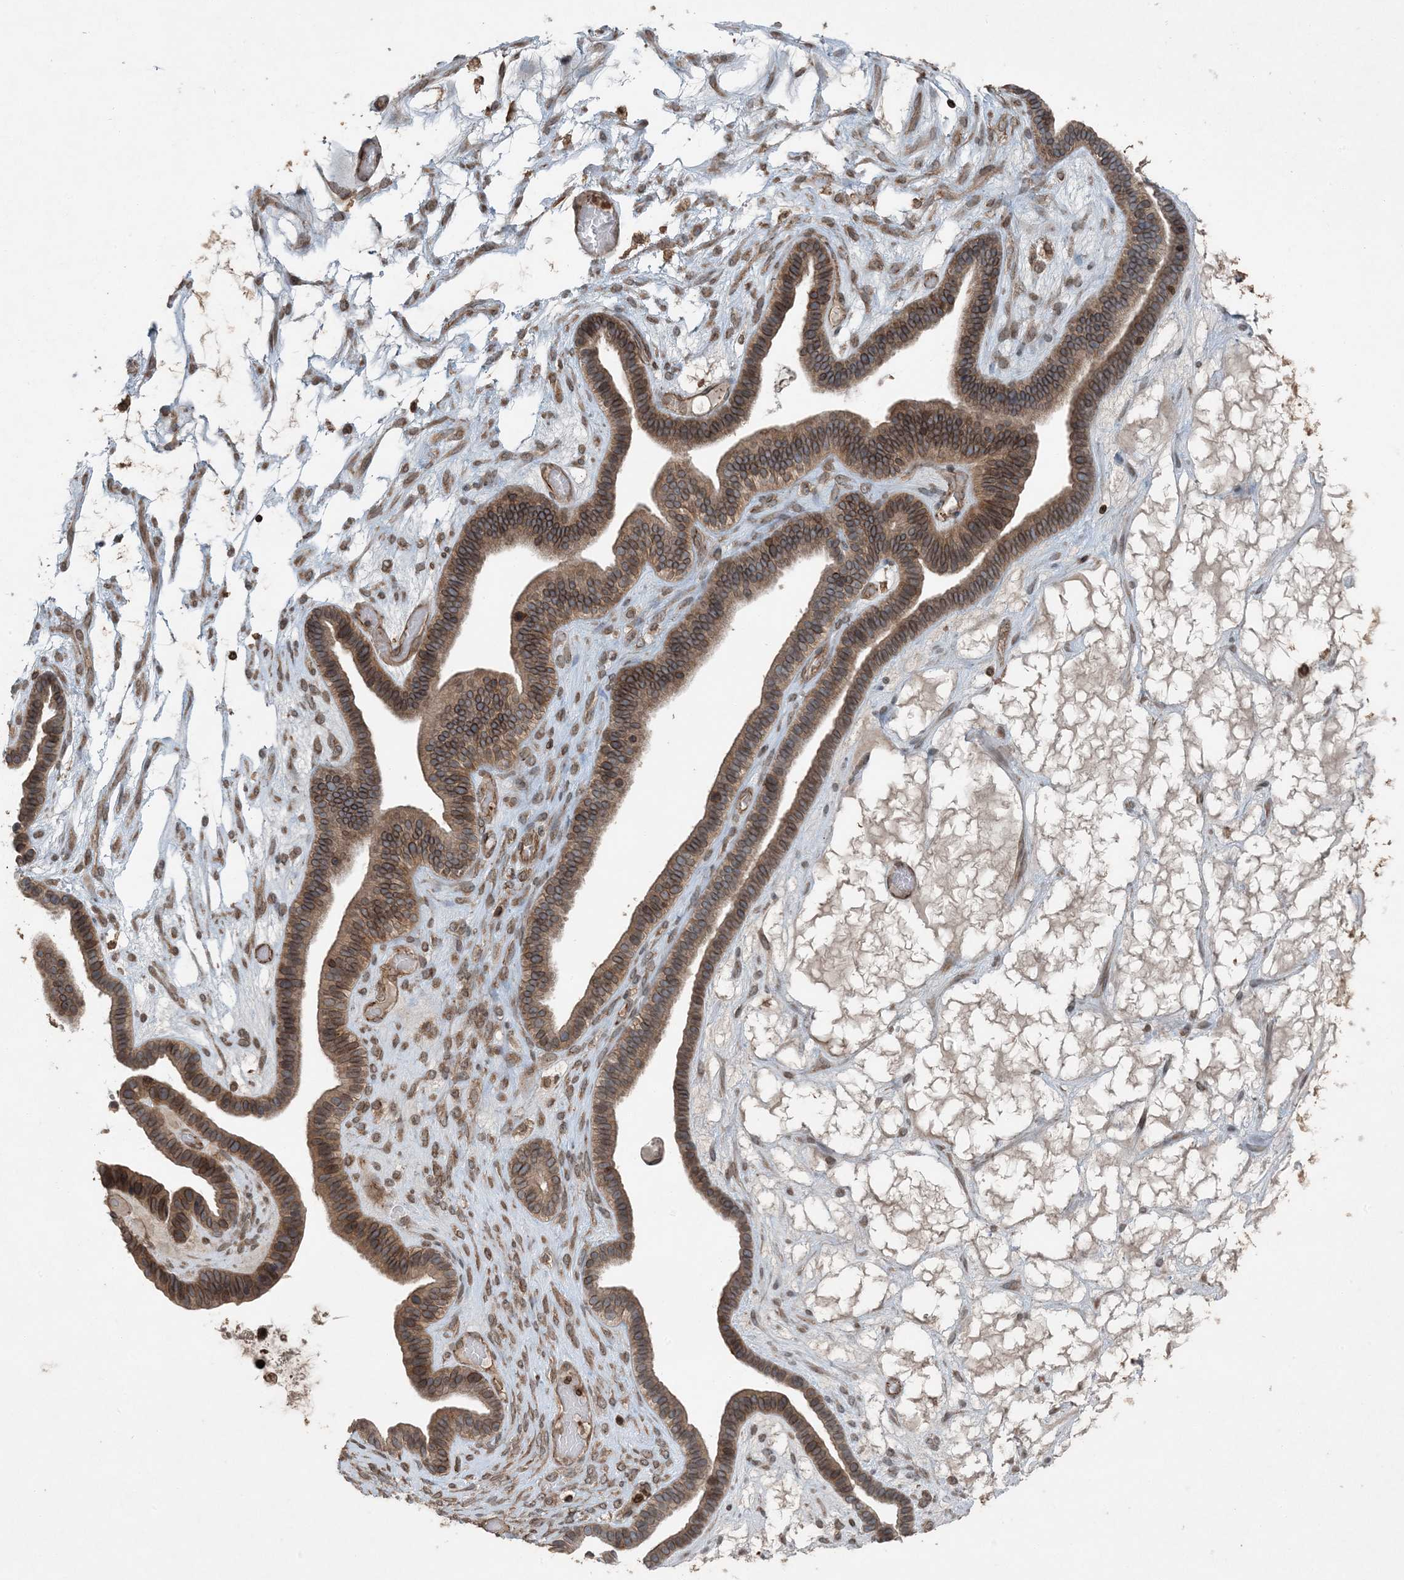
{"staining": {"intensity": "strong", "quantity": ">75%", "location": "cytoplasmic/membranous,nuclear"}, "tissue": "ovarian cancer", "cell_type": "Tumor cells", "image_type": "cancer", "snomed": [{"axis": "morphology", "description": "Cystadenocarcinoma, serous, NOS"}, {"axis": "topography", "description": "Ovary"}], "caption": "A photomicrograph of ovarian cancer (serous cystadenocarcinoma) stained for a protein exhibits strong cytoplasmic/membranous and nuclear brown staining in tumor cells.", "gene": "ZFAND2B", "patient": {"sex": "female", "age": 56}}